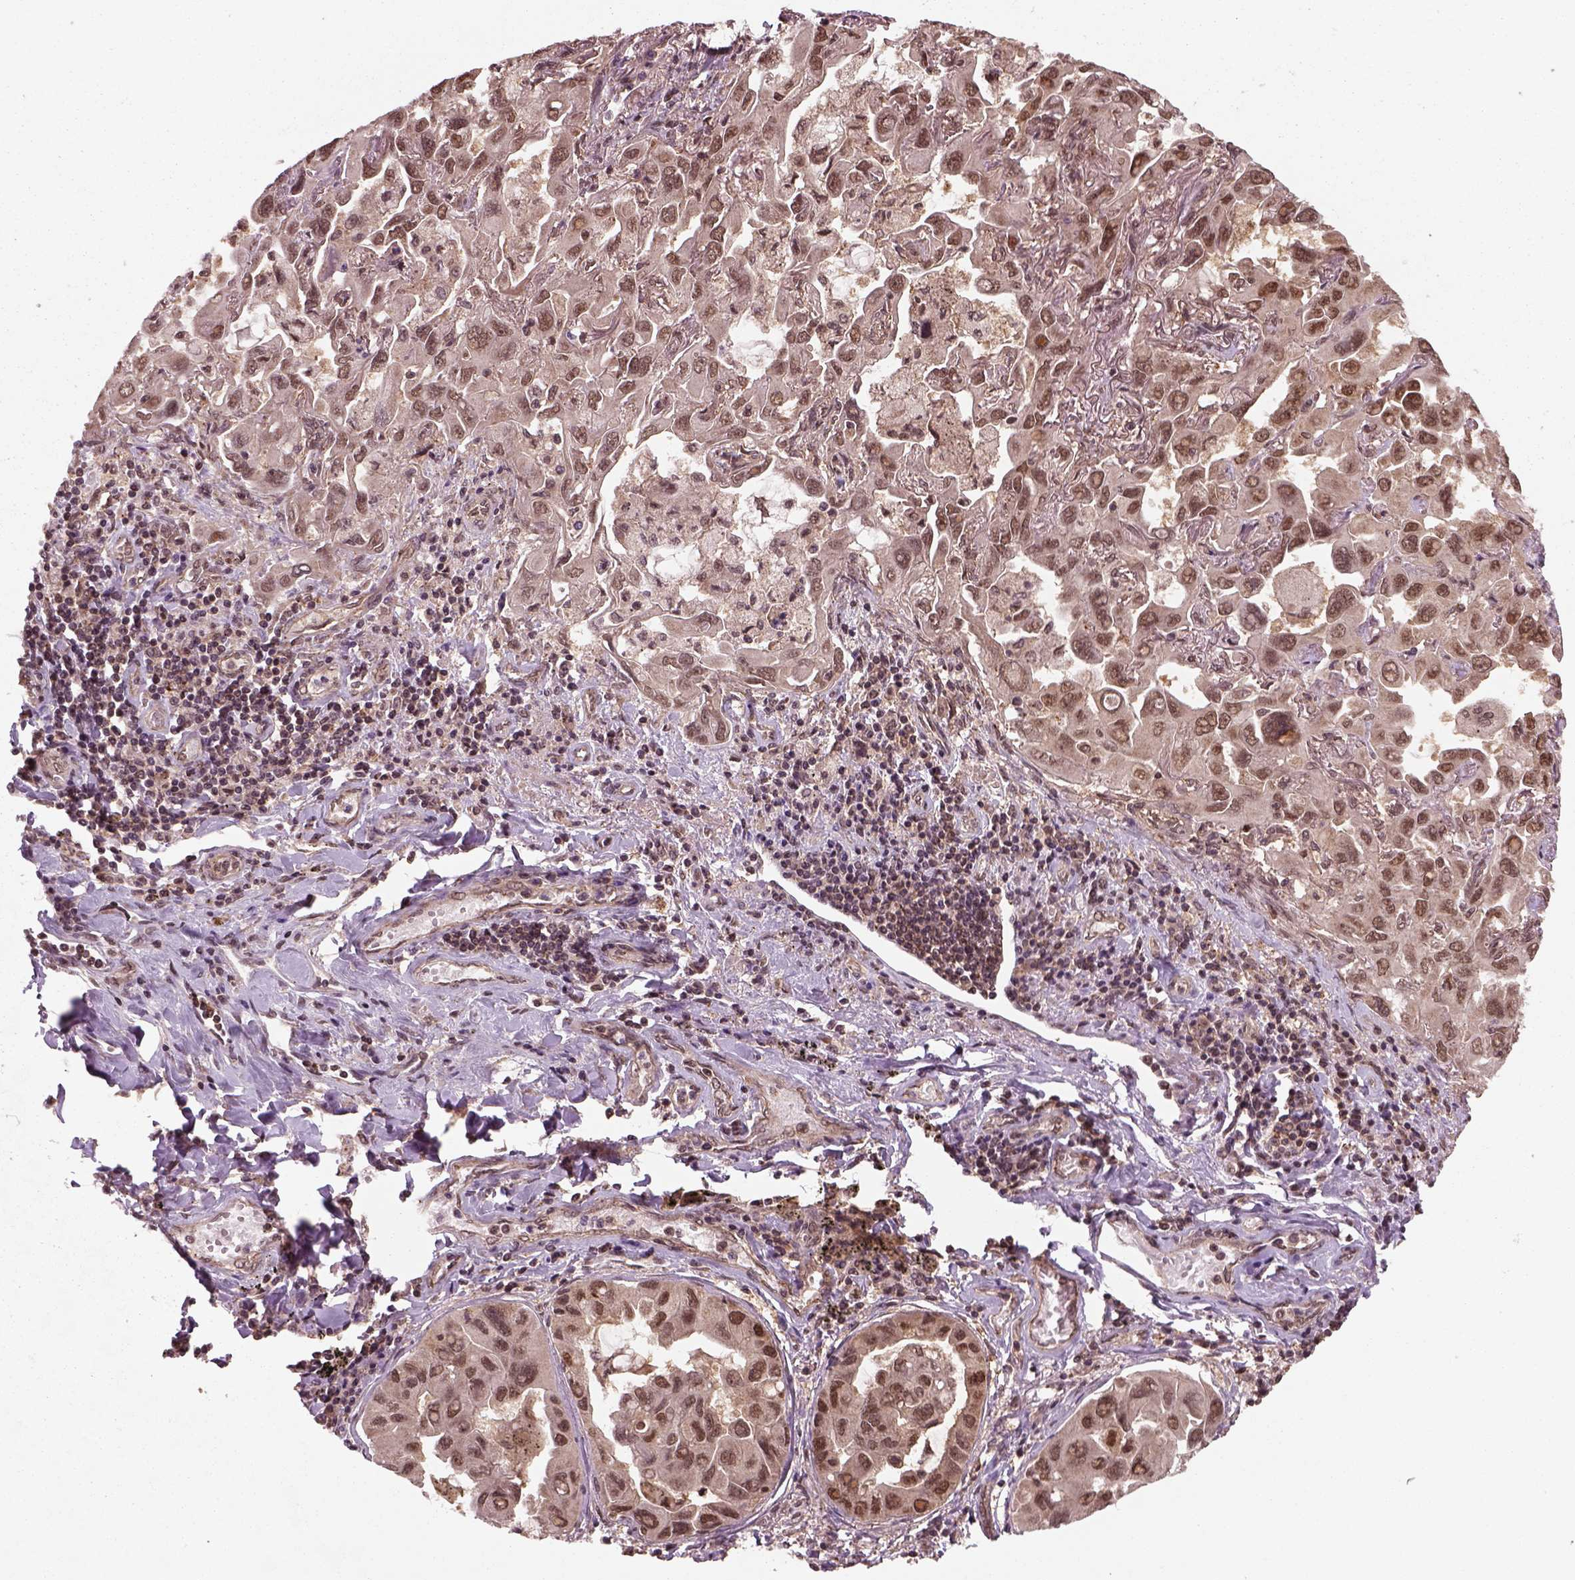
{"staining": {"intensity": "moderate", "quantity": ">75%", "location": "cytoplasmic/membranous,nuclear"}, "tissue": "lung cancer", "cell_type": "Tumor cells", "image_type": "cancer", "snomed": [{"axis": "morphology", "description": "Adenocarcinoma, NOS"}, {"axis": "topography", "description": "Lung"}], "caption": "Immunohistochemical staining of human adenocarcinoma (lung) reveals medium levels of moderate cytoplasmic/membranous and nuclear positivity in about >75% of tumor cells. The staining was performed using DAB (3,3'-diaminobenzidine) to visualize the protein expression in brown, while the nuclei were stained in blue with hematoxylin (Magnification: 20x).", "gene": "NUDT9", "patient": {"sex": "male", "age": 64}}